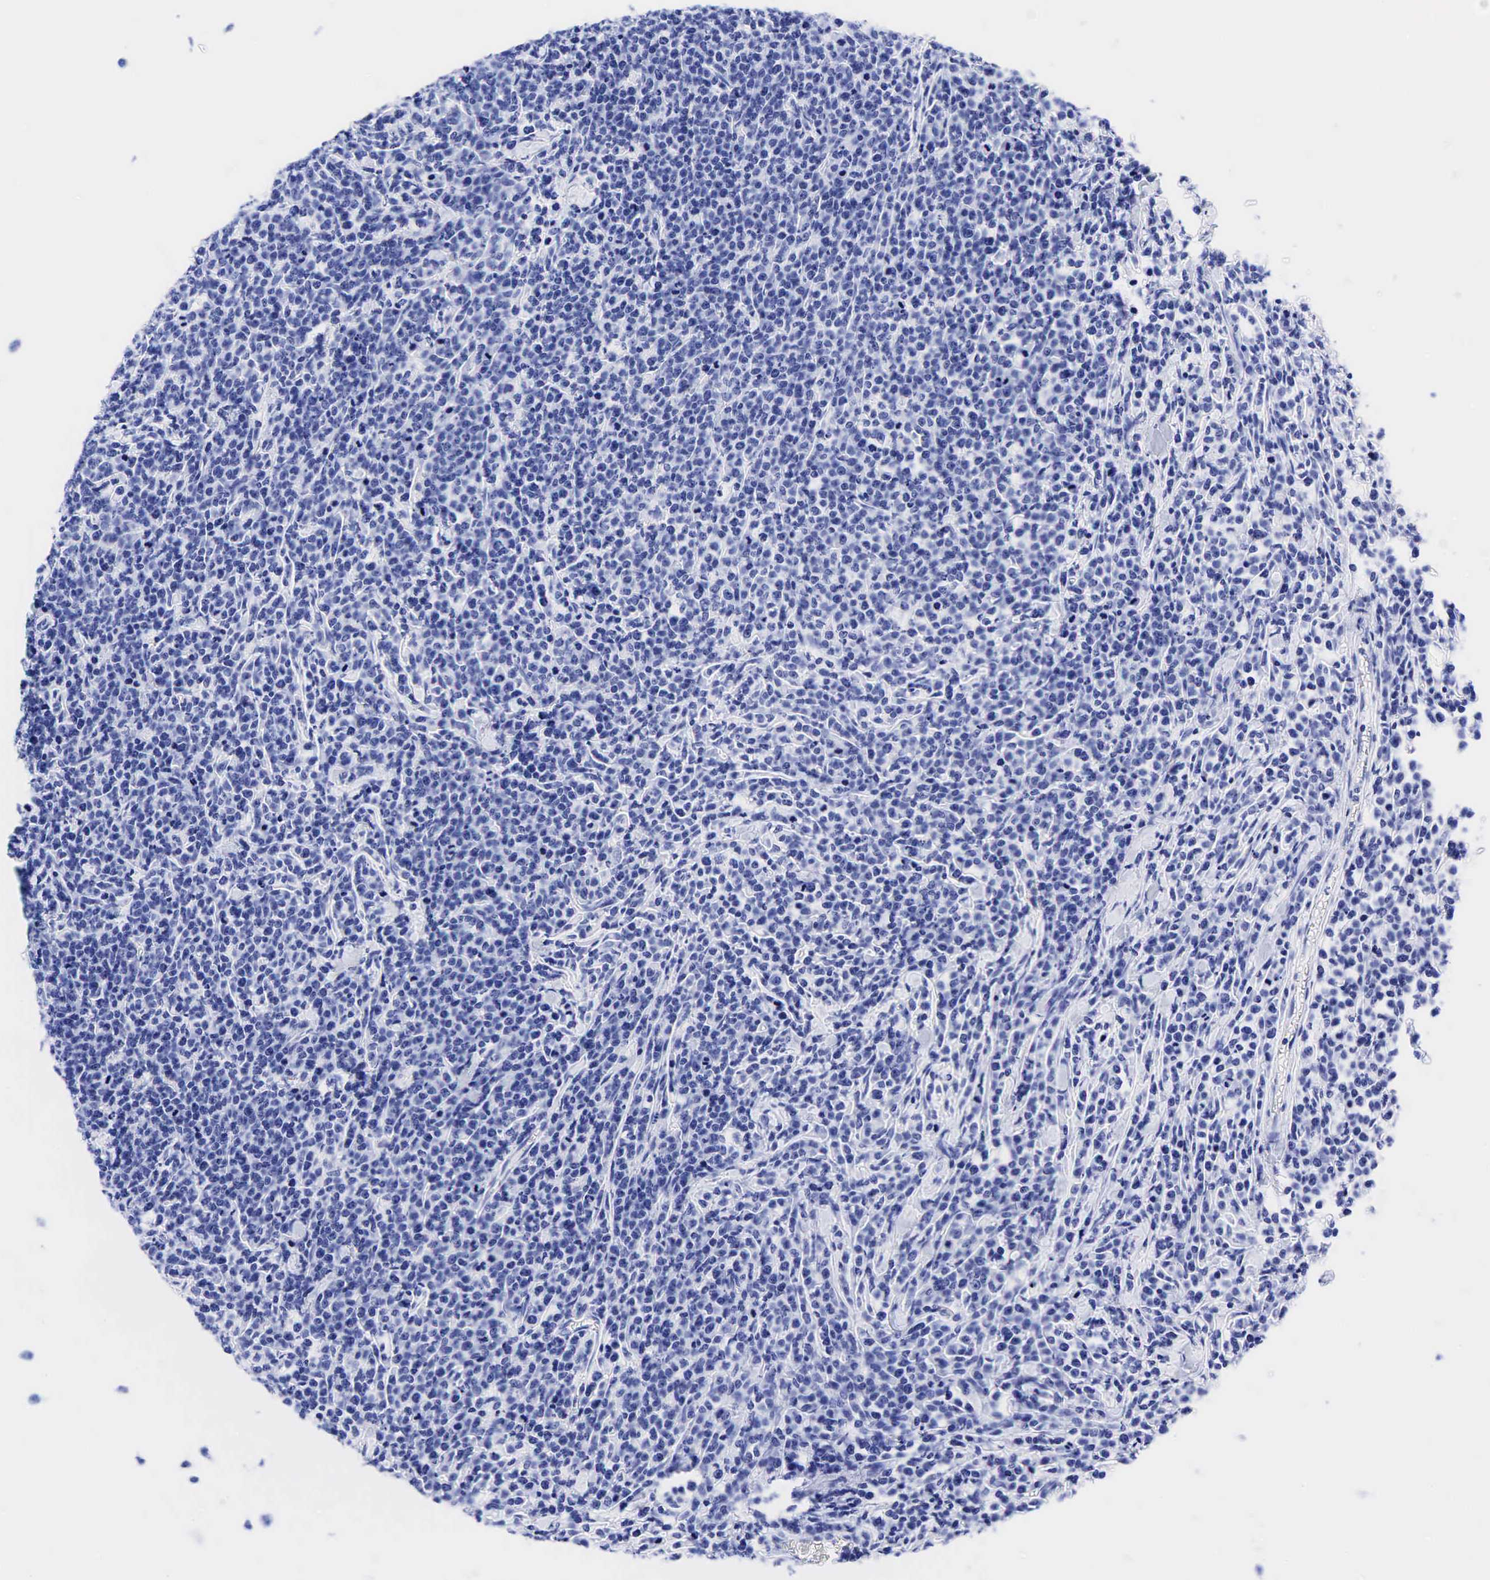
{"staining": {"intensity": "negative", "quantity": "none", "location": "none"}, "tissue": "lymphoma", "cell_type": "Tumor cells", "image_type": "cancer", "snomed": [{"axis": "morphology", "description": "Malignant lymphoma, non-Hodgkin's type, High grade"}, {"axis": "topography", "description": "Small intestine"}, {"axis": "topography", "description": "Colon"}], "caption": "There is no significant positivity in tumor cells of malignant lymphoma, non-Hodgkin's type (high-grade).", "gene": "CEACAM5", "patient": {"sex": "male", "age": 8}}